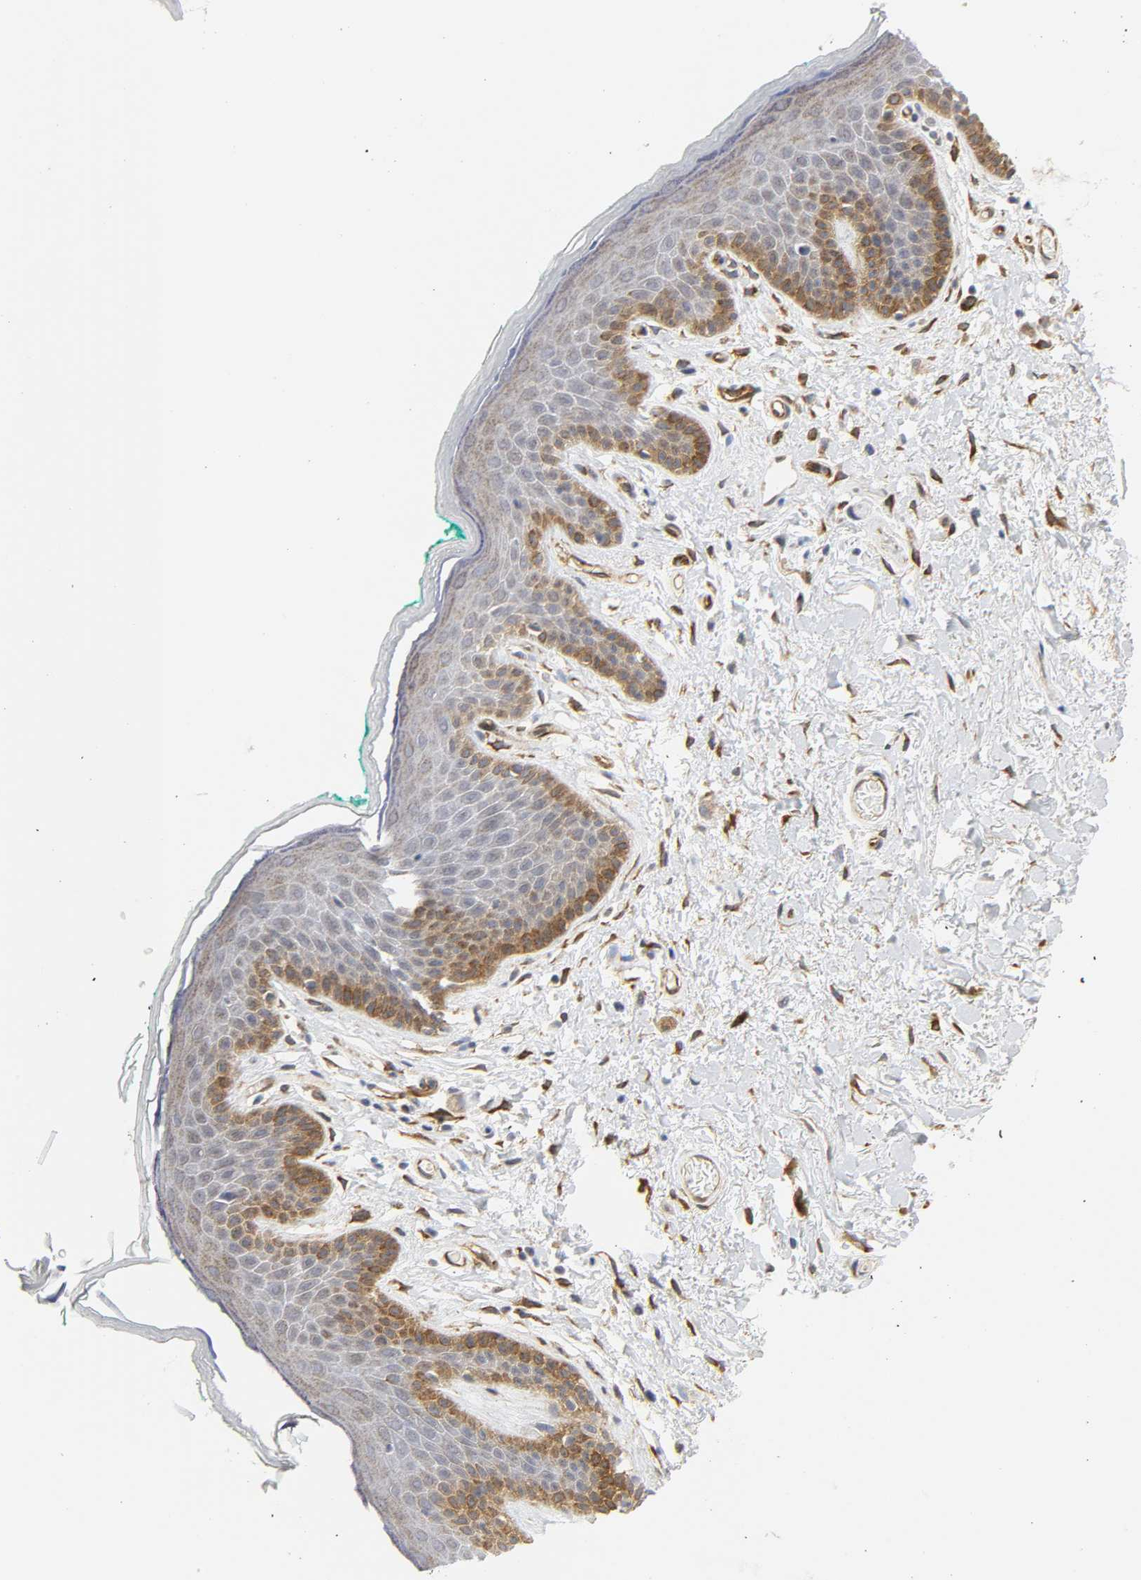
{"staining": {"intensity": "moderate", "quantity": "<25%", "location": "cytoplasmic/membranous"}, "tissue": "skin", "cell_type": "Epidermal cells", "image_type": "normal", "snomed": [{"axis": "morphology", "description": "Normal tissue, NOS"}, {"axis": "topography", "description": "Anal"}], "caption": "Approximately <25% of epidermal cells in benign skin display moderate cytoplasmic/membranous protein staining as visualized by brown immunohistochemical staining.", "gene": "DOCK1", "patient": {"sex": "male", "age": 74}}